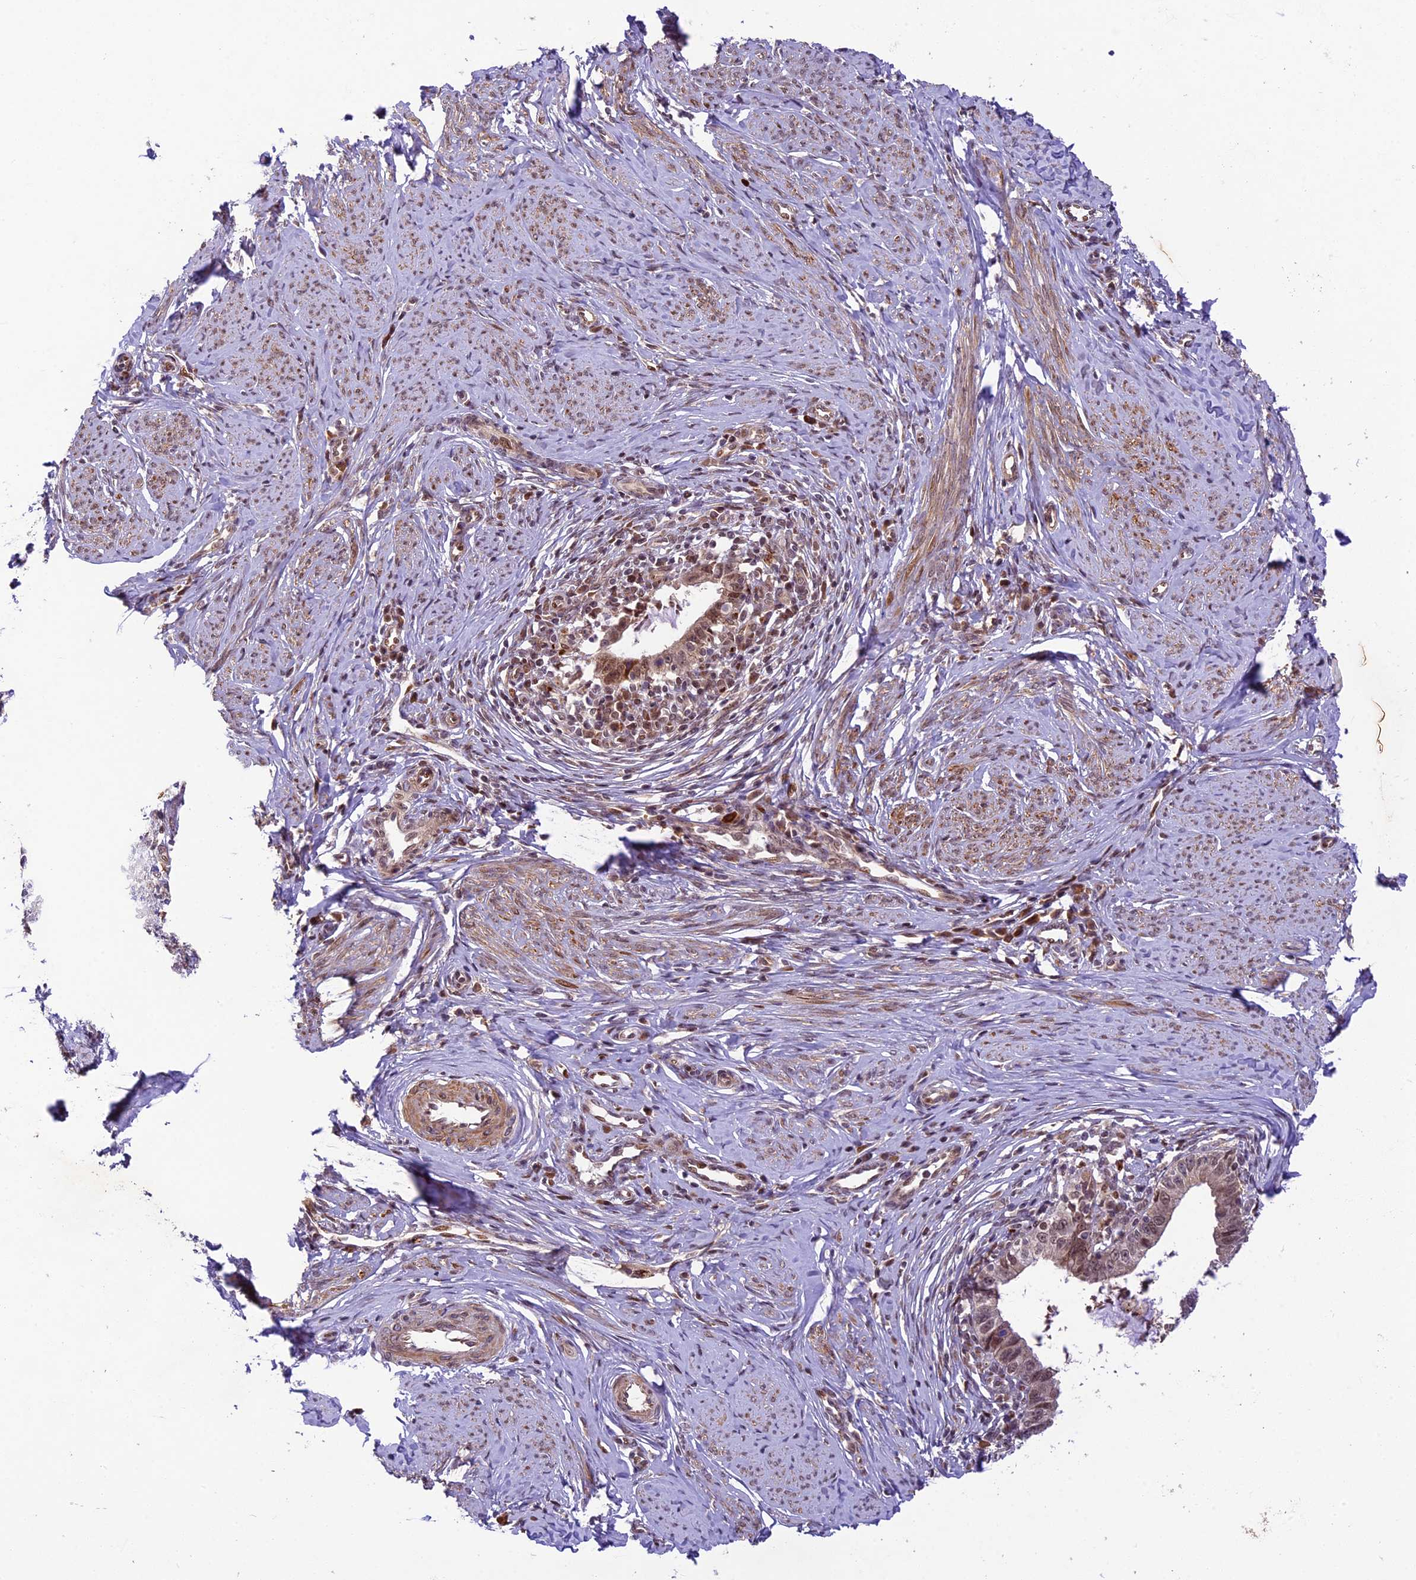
{"staining": {"intensity": "moderate", "quantity": ">75%", "location": "nuclear"}, "tissue": "cervical cancer", "cell_type": "Tumor cells", "image_type": "cancer", "snomed": [{"axis": "morphology", "description": "Adenocarcinoma, NOS"}, {"axis": "topography", "description": "Cervix"}], "caption": "High-magnification brightfield microscopy of cervical adenocarcinoma stained with DAB (brown) and counterstained with hematoxylin (blue). tumor cells exhibit moderate nuclear staining is seen in about>75% of cells. (Stains: DAB in brown, nuclei in blue, Microscopy: brightfield microscopy at high magnification).", "gene": "NEK8", "patient": {"sex": "female", "age": 36}}